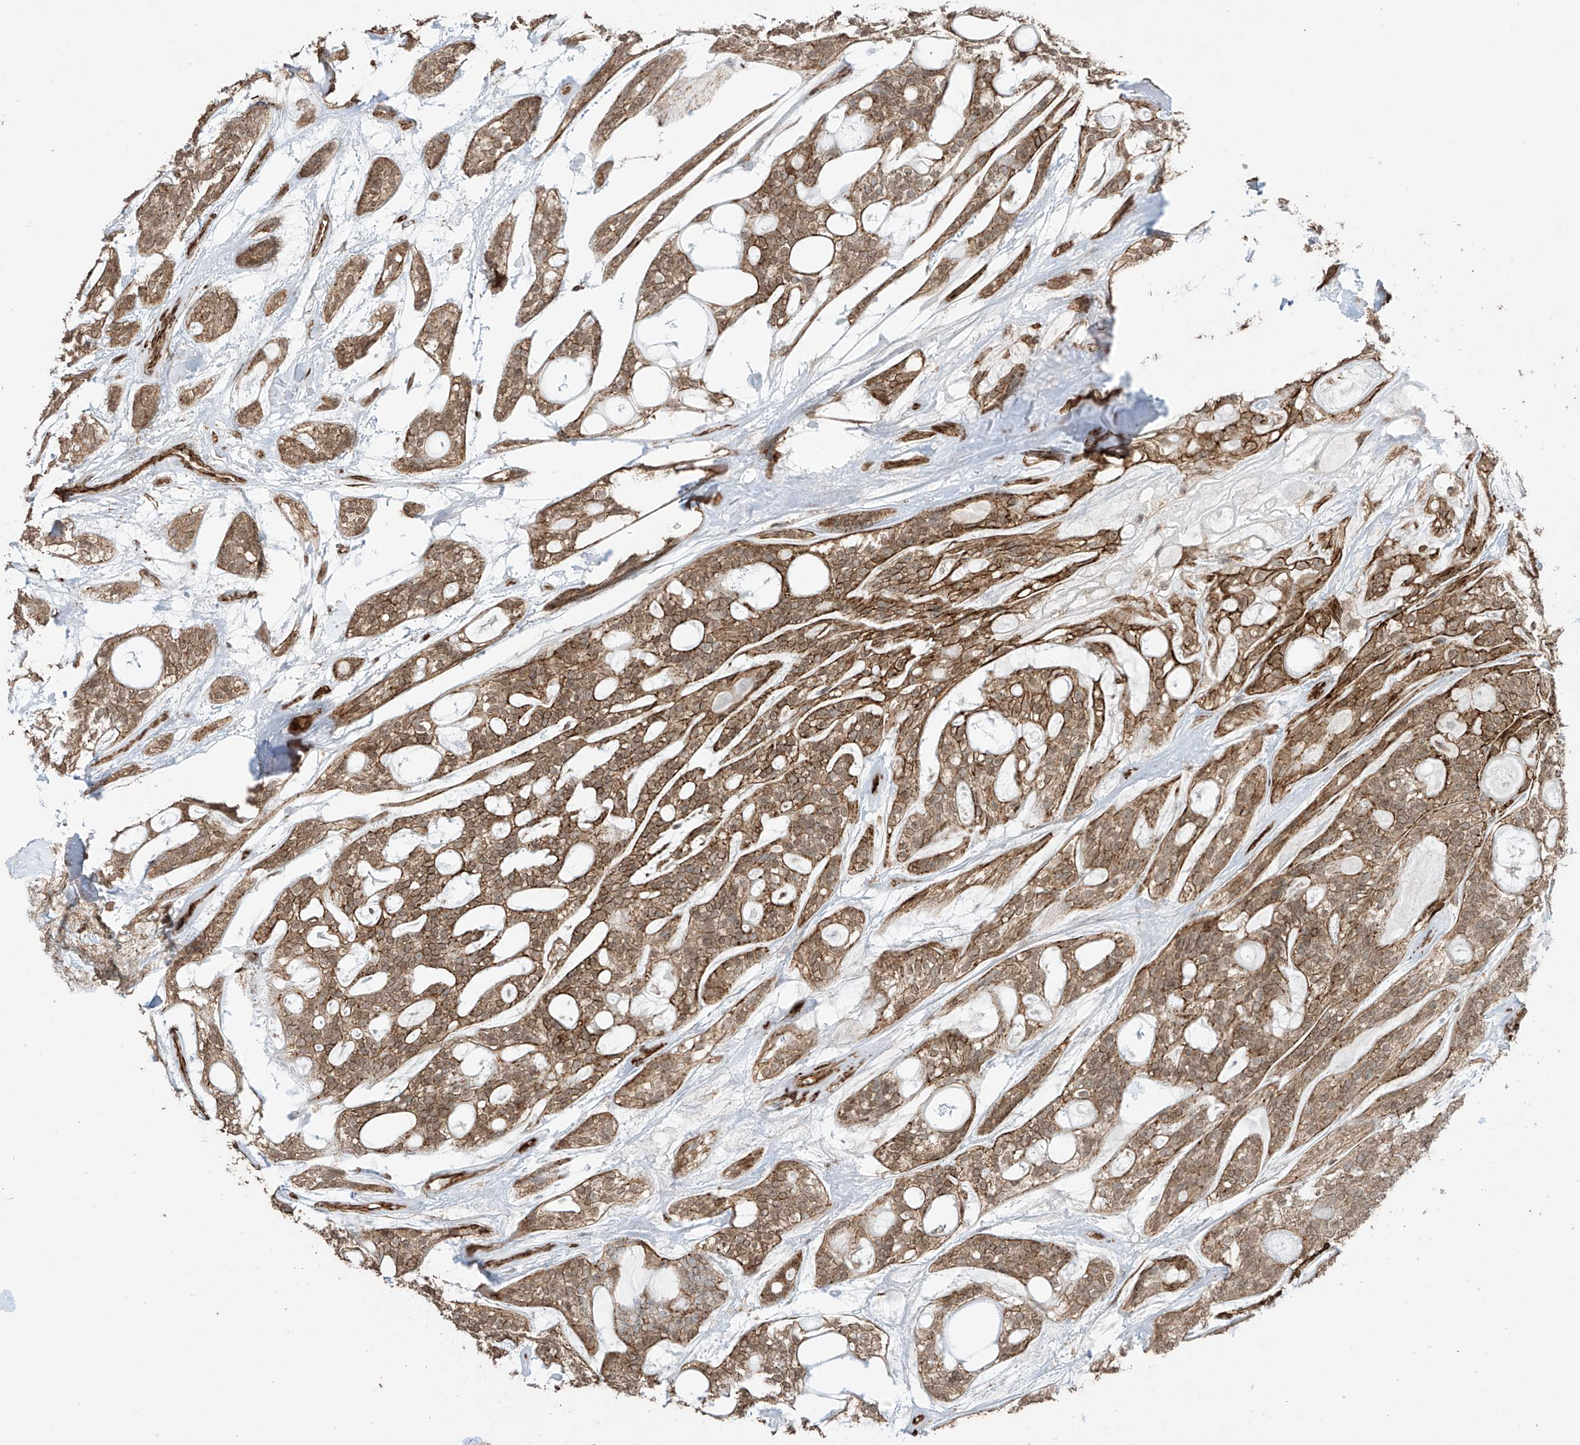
{"staining": {"intensity": "moderate", "quantity": ">75%", "location": "cytoplasmic/membranous"}, "tissue": "head and neck cancer", "cell_type": "Tumor cells", "image_type": "cancer", "snomed": [{"axis": "morphology", "description": "Adenocarcinoma, NOS"}, {"axis": "topography", "description": "Head-Neck"}], "caption": "This photomicrograph demonstrates IHC staining of human head and neck cancer, with medium moderate cytoplasmic/membranous expression in approximately >75% of tumor cells.", "gene": "TTLL5", "patient": {"sex": "male", "age": 66}}